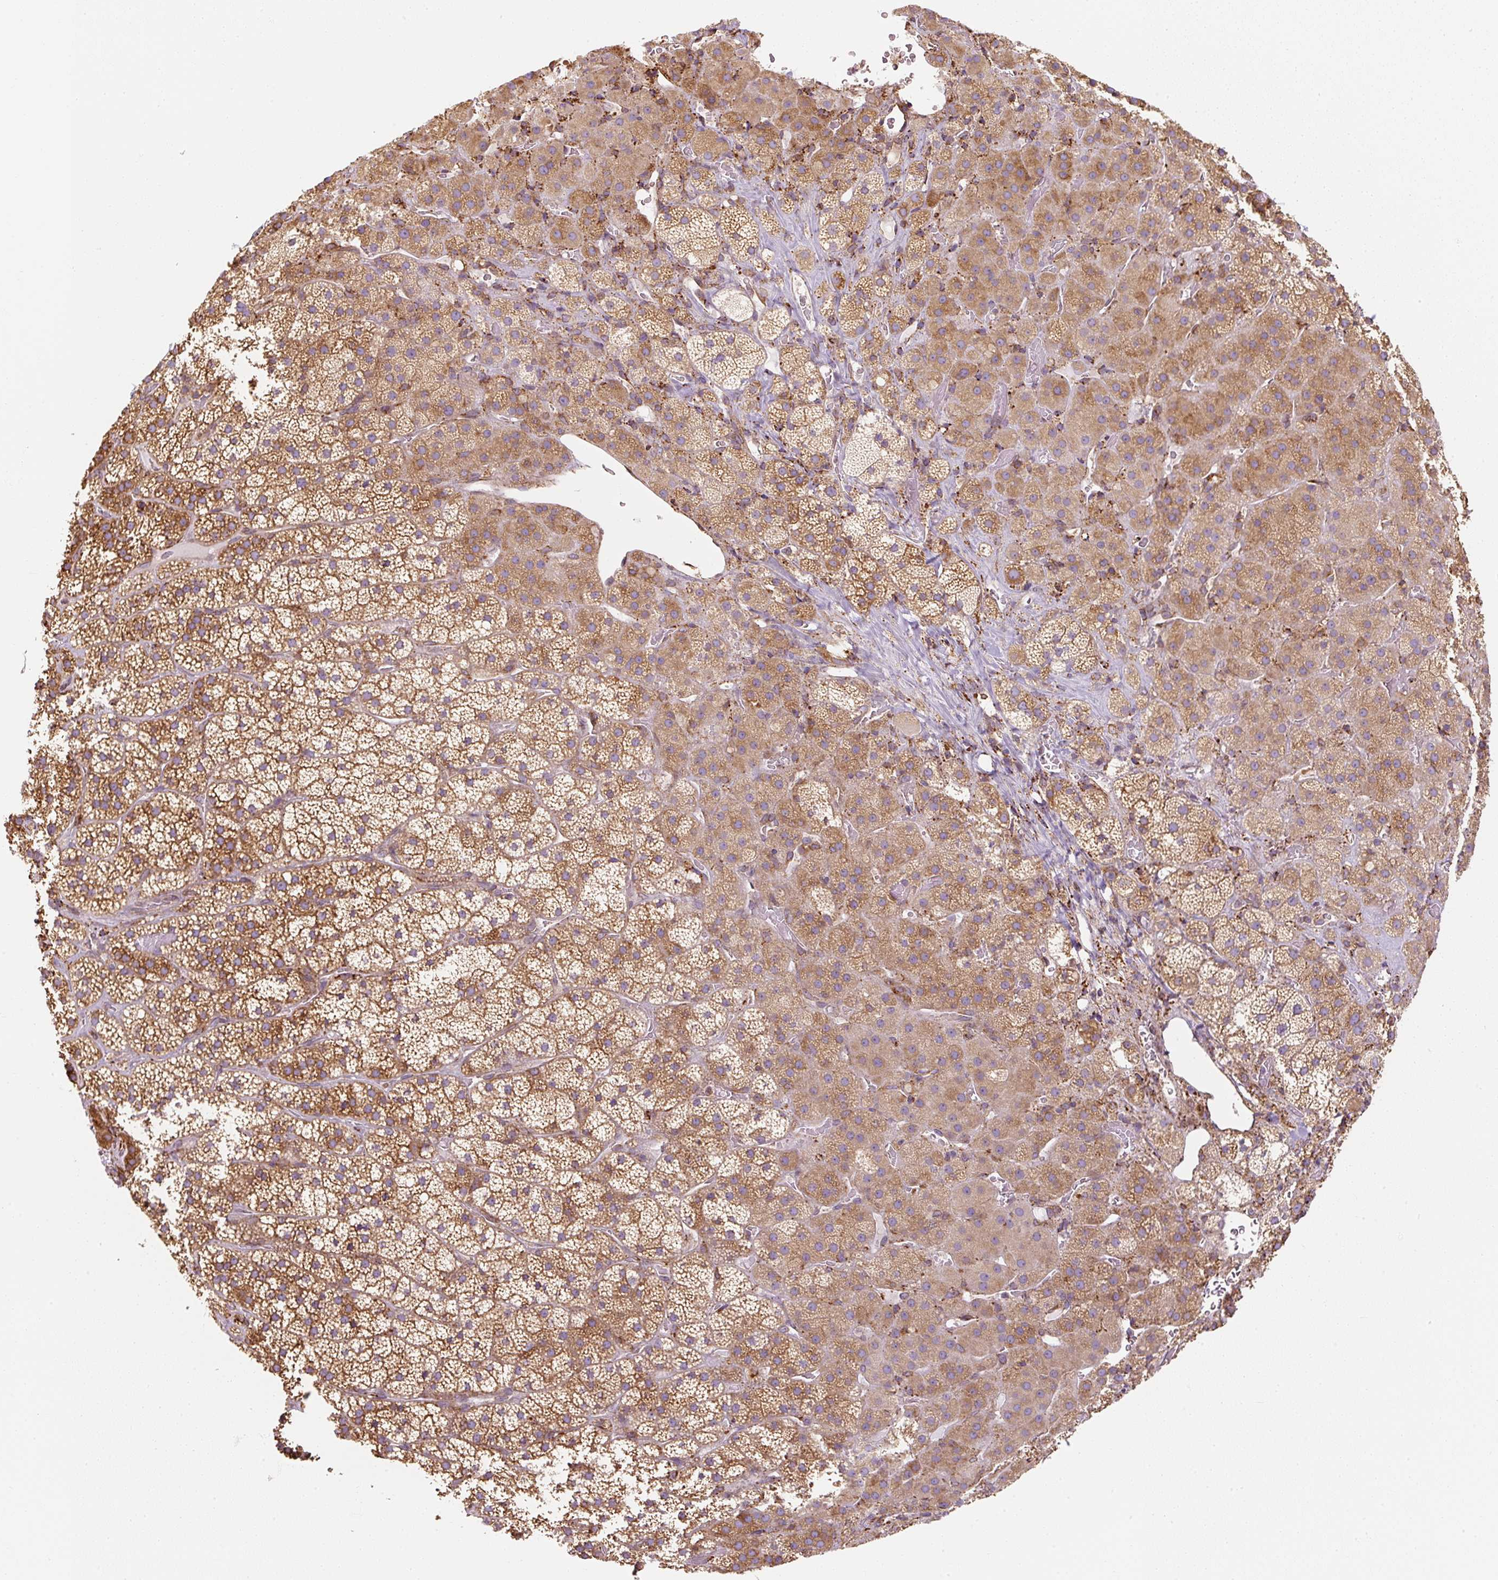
{"staining": {"intensity": "moderate", "quantity": ">75%", "location": "cytoplasmic/membranous"}, "tissue": "adrenal gland", "cell_type": "Glandular cells", "image_type": "normal", "snomed": [{"axis": "morphology", "description": "Normal tissue, NOS"}, {"axis": "topography", "description": "Adrenal gland"}], "caption": "A high-resolution image shows immunohistochemistry (IHC) staining of normal adrenal gland, which shows moderate cytoplasmic/membranous positivity in approximately >75% of glandular cells.", "gene": "PRKCSH", "patient": {"sex": "male", "age": 57}}